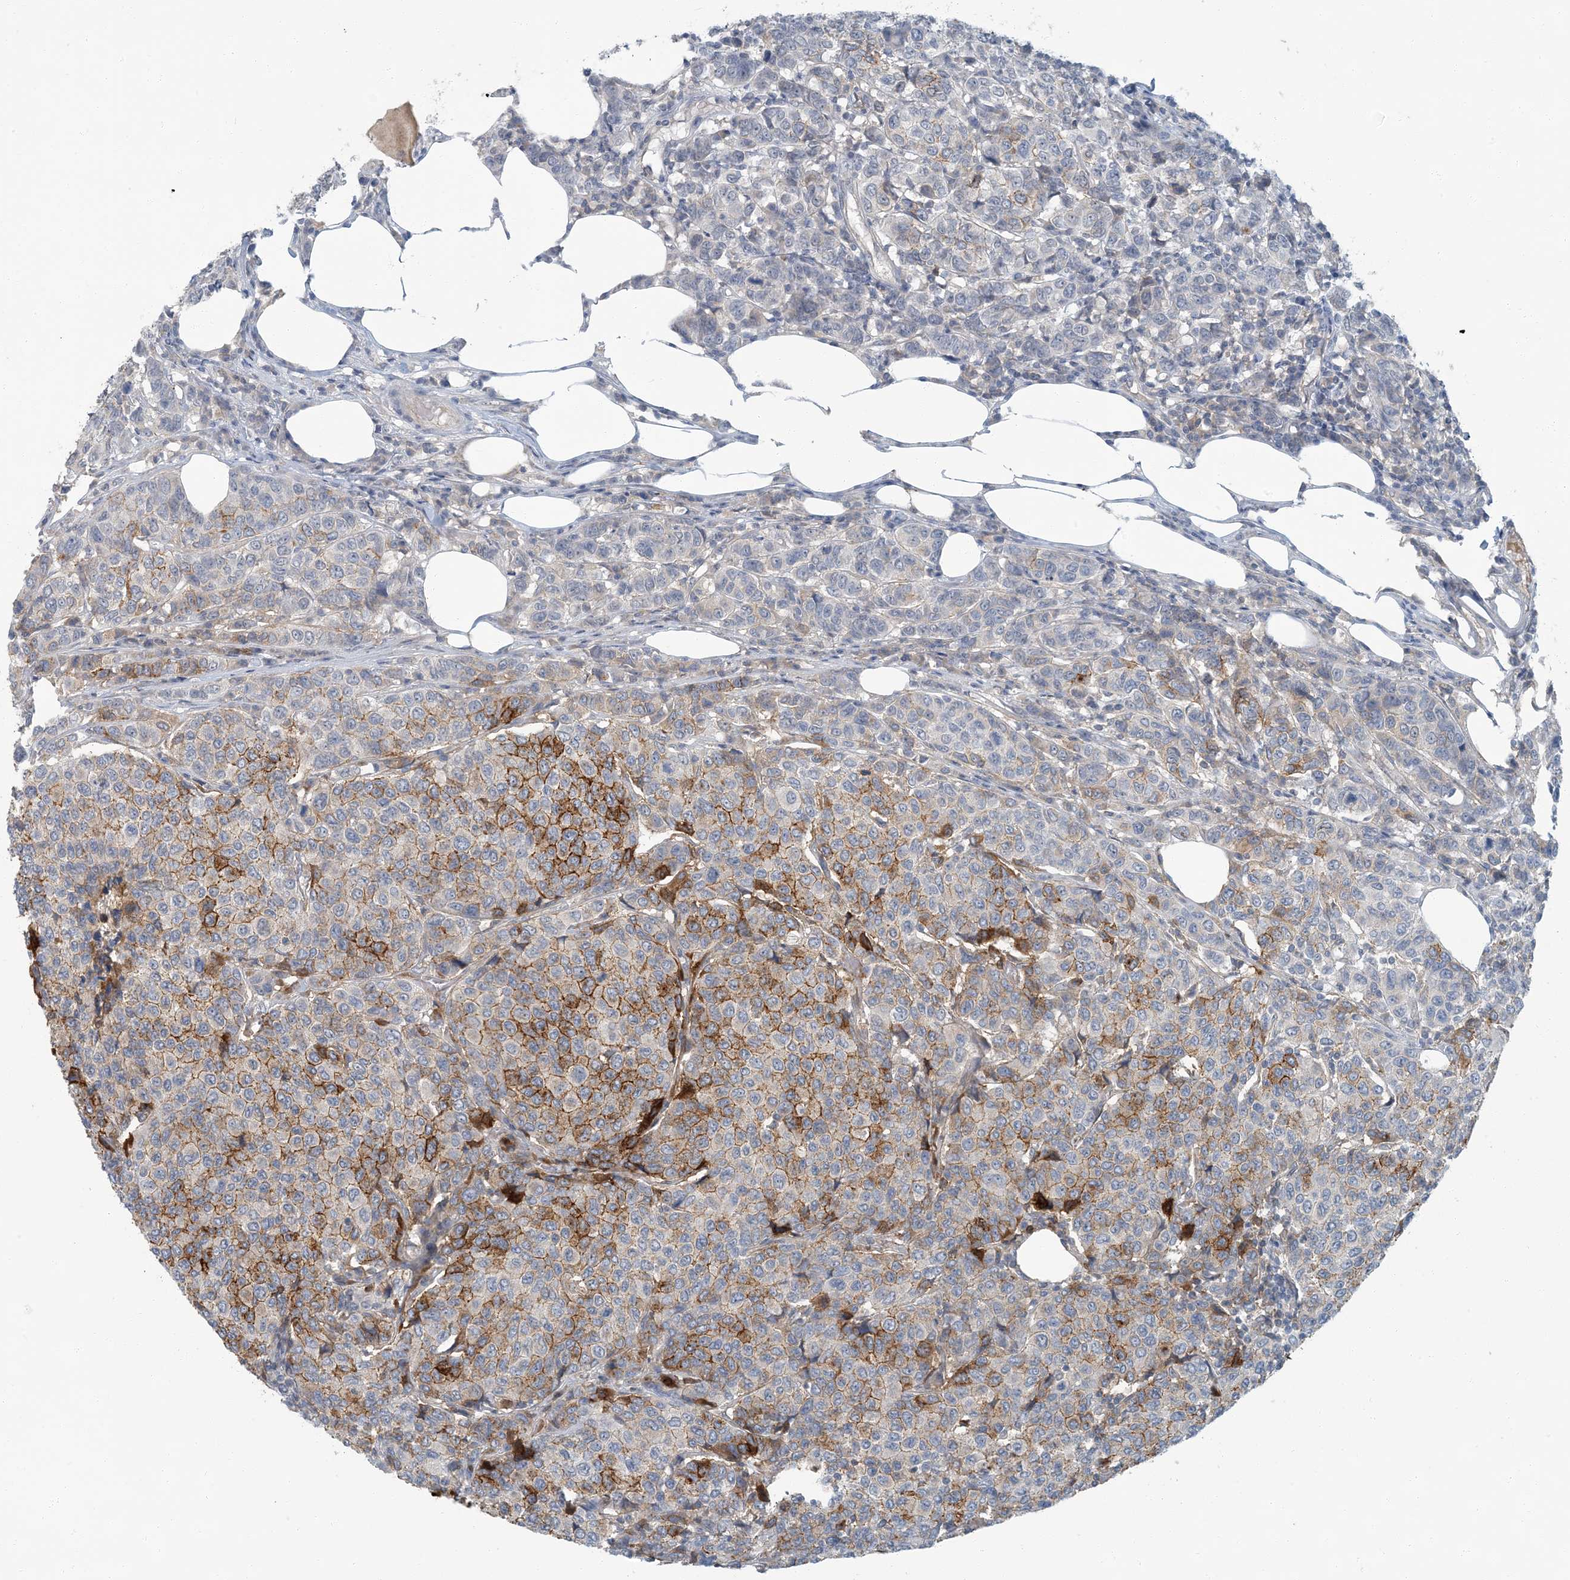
{"staining": {"intensity": "strong", "quantity": "<25%", "location": "cytoplasmic/membranous"}, "tissue": "breast cancer", "cell_type": "Tumor cells", "image_type": "cancer", "snomed": [{"axis": "morphology", "description": "Duct carcinoma"}, {"axis": "topography", "description": "Breast"}], "caption": "Tumor cells display medium levels of strong cytoplasmic/membranous expression in approximately <25% of cells in human invasive ductal carcinoma (breast).", "gene": "EPHA4", "patient": {"sex": "female", "age": 55}}